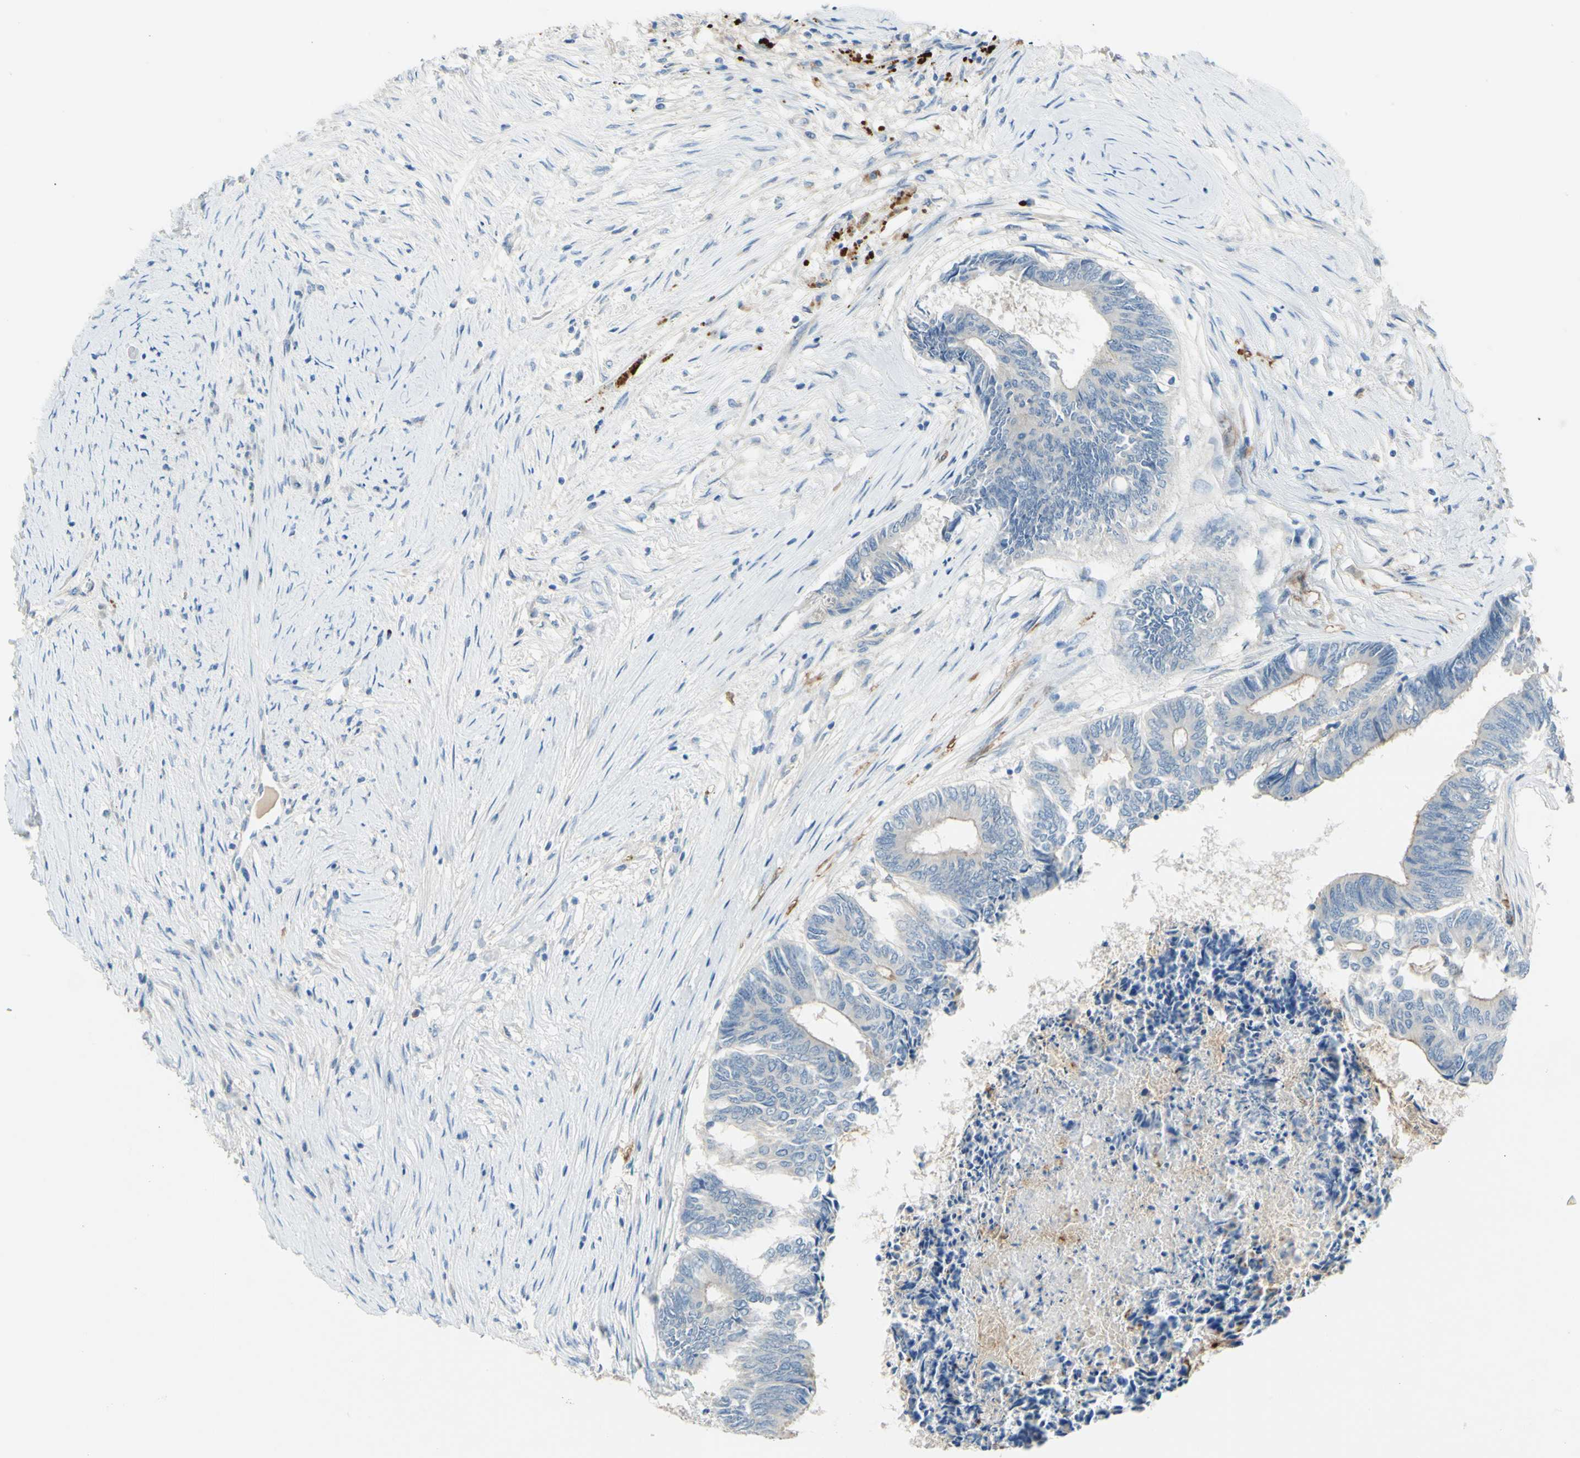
{"staining": {"intensity": "negative", "quantity": "none", "location": "none"}, "tissue": "colorectal cancer", "cell_type": "Tumor cells", "image_type": "cancer", "snomed": [{"axis": "morphology", "description": "Adenocarcinoma, NOS"}, {"axis": "topography", "description": "Rectum"}], "caption": "Immunohistochemical staining of human adenocarcinoma (colorectal) reveals no significant staining in tumor cells. The staining was performed using DAB to visualize the protein expression in brown, while the nuclei were stained in blue with hematoxylin (Magnification: 20x).", "gene": "ARHGAP1", "patient": {"sex": "male", "age": 63}}